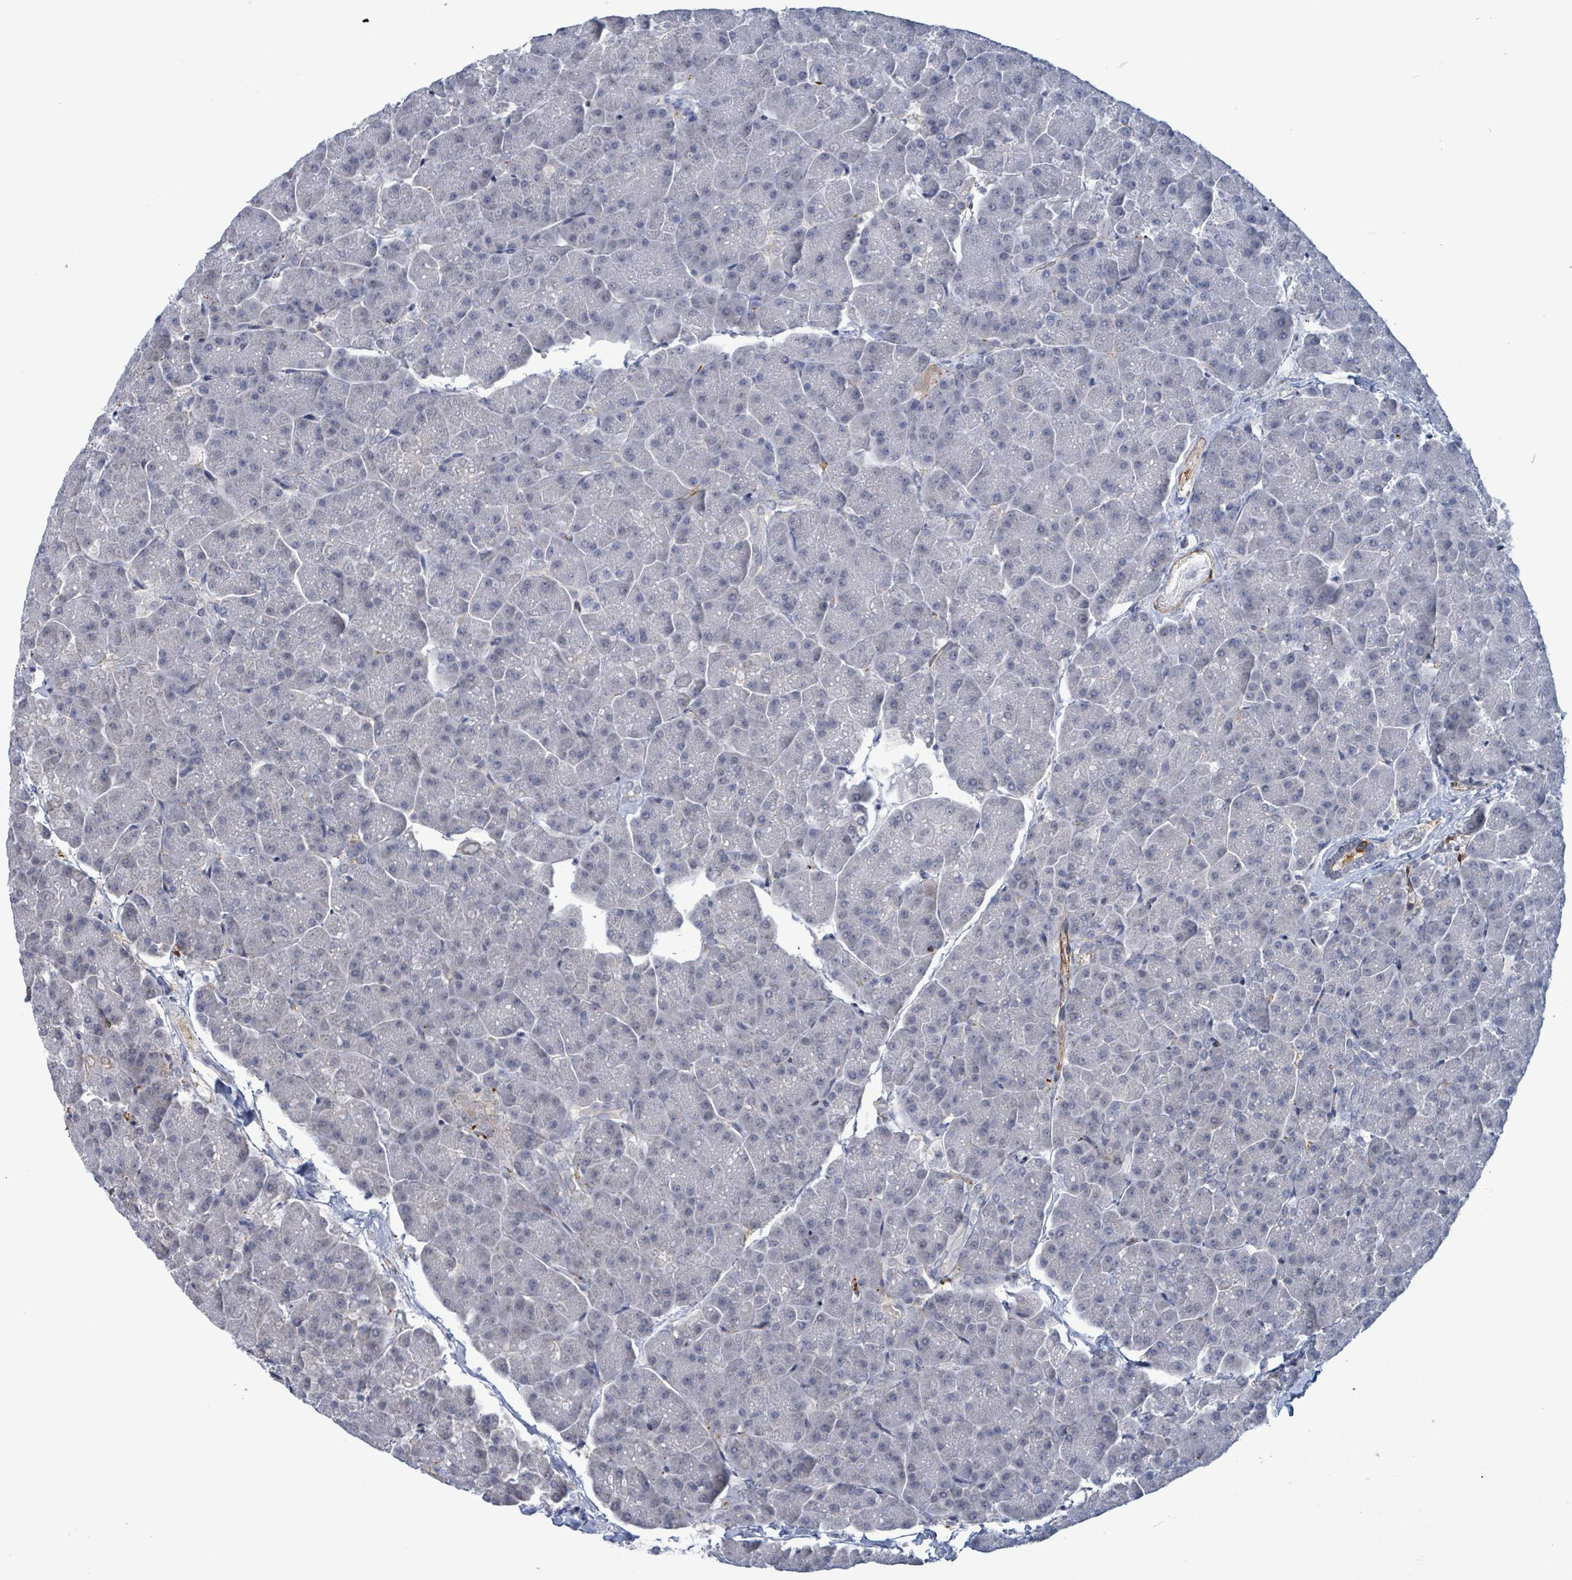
{"staining": {"intensity": "strong", "quantity": "<25%", "location": "cytoplasmic/membranous"}, "tissue": "pancreas", "cell_type": "Exocrine glandular cells", "image_type": "normal", "snomed": [{"axis": "morphology", "description": "Normal tissue, NOS"}, {"axis": "topography", "description": "Pancreas"}, {"axis": "topography", "description": "Peripheral nerve tissue"}], "caption": "The photomicrograph exhibits immunohistochemical staining of normal pancreas. There is strong cytoplasmic/membranous staining is identified in about <25% of exocrine glandular cells.", "gene": "PRKRIP1", "patient": {"sex": "male", "age": 54}}